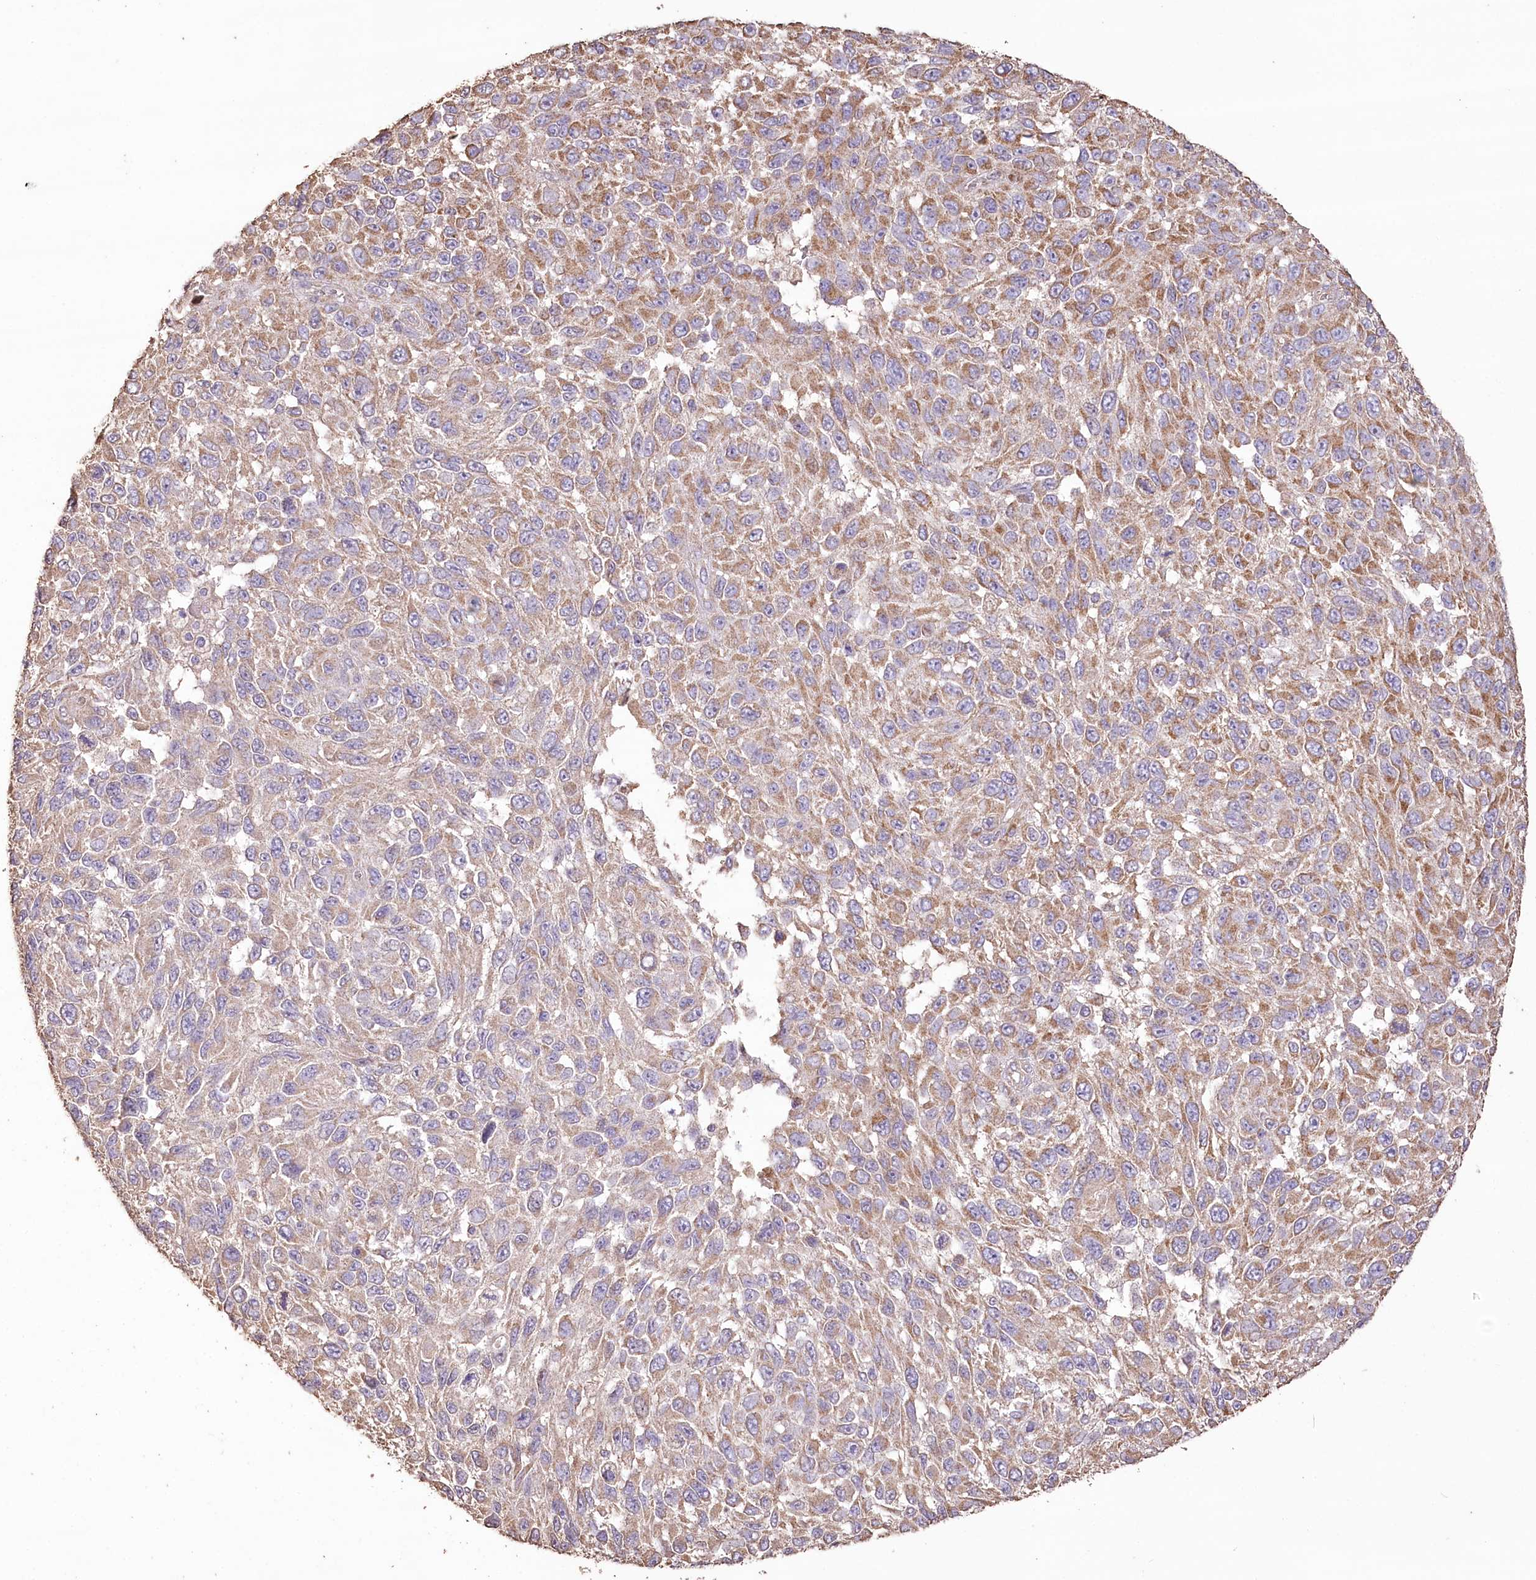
{"staining": {"intensity": "moderate", "quantity": "25%-75%", "location": "cytoplasmic/membranous"}, "tissue": "melanoma", "cell_type": "Tumor cells", "image_type": "cancer", "snomed": [{"axis": "morphology", "description": "Malignant melanoma, NOS"}, {"axis": "topography", "description": "Skin"}], "caption": "Immunohistochemical staining of human malignant melanoma reveals moderate cytoplasmic/membranous protein positivity in about 25%-75% of tumor cells. The protein of interest is shown in brown color, while the nuclei are stained blue.", "gene": "IREB2", "patient": {"sex": "female", "age": 96}}